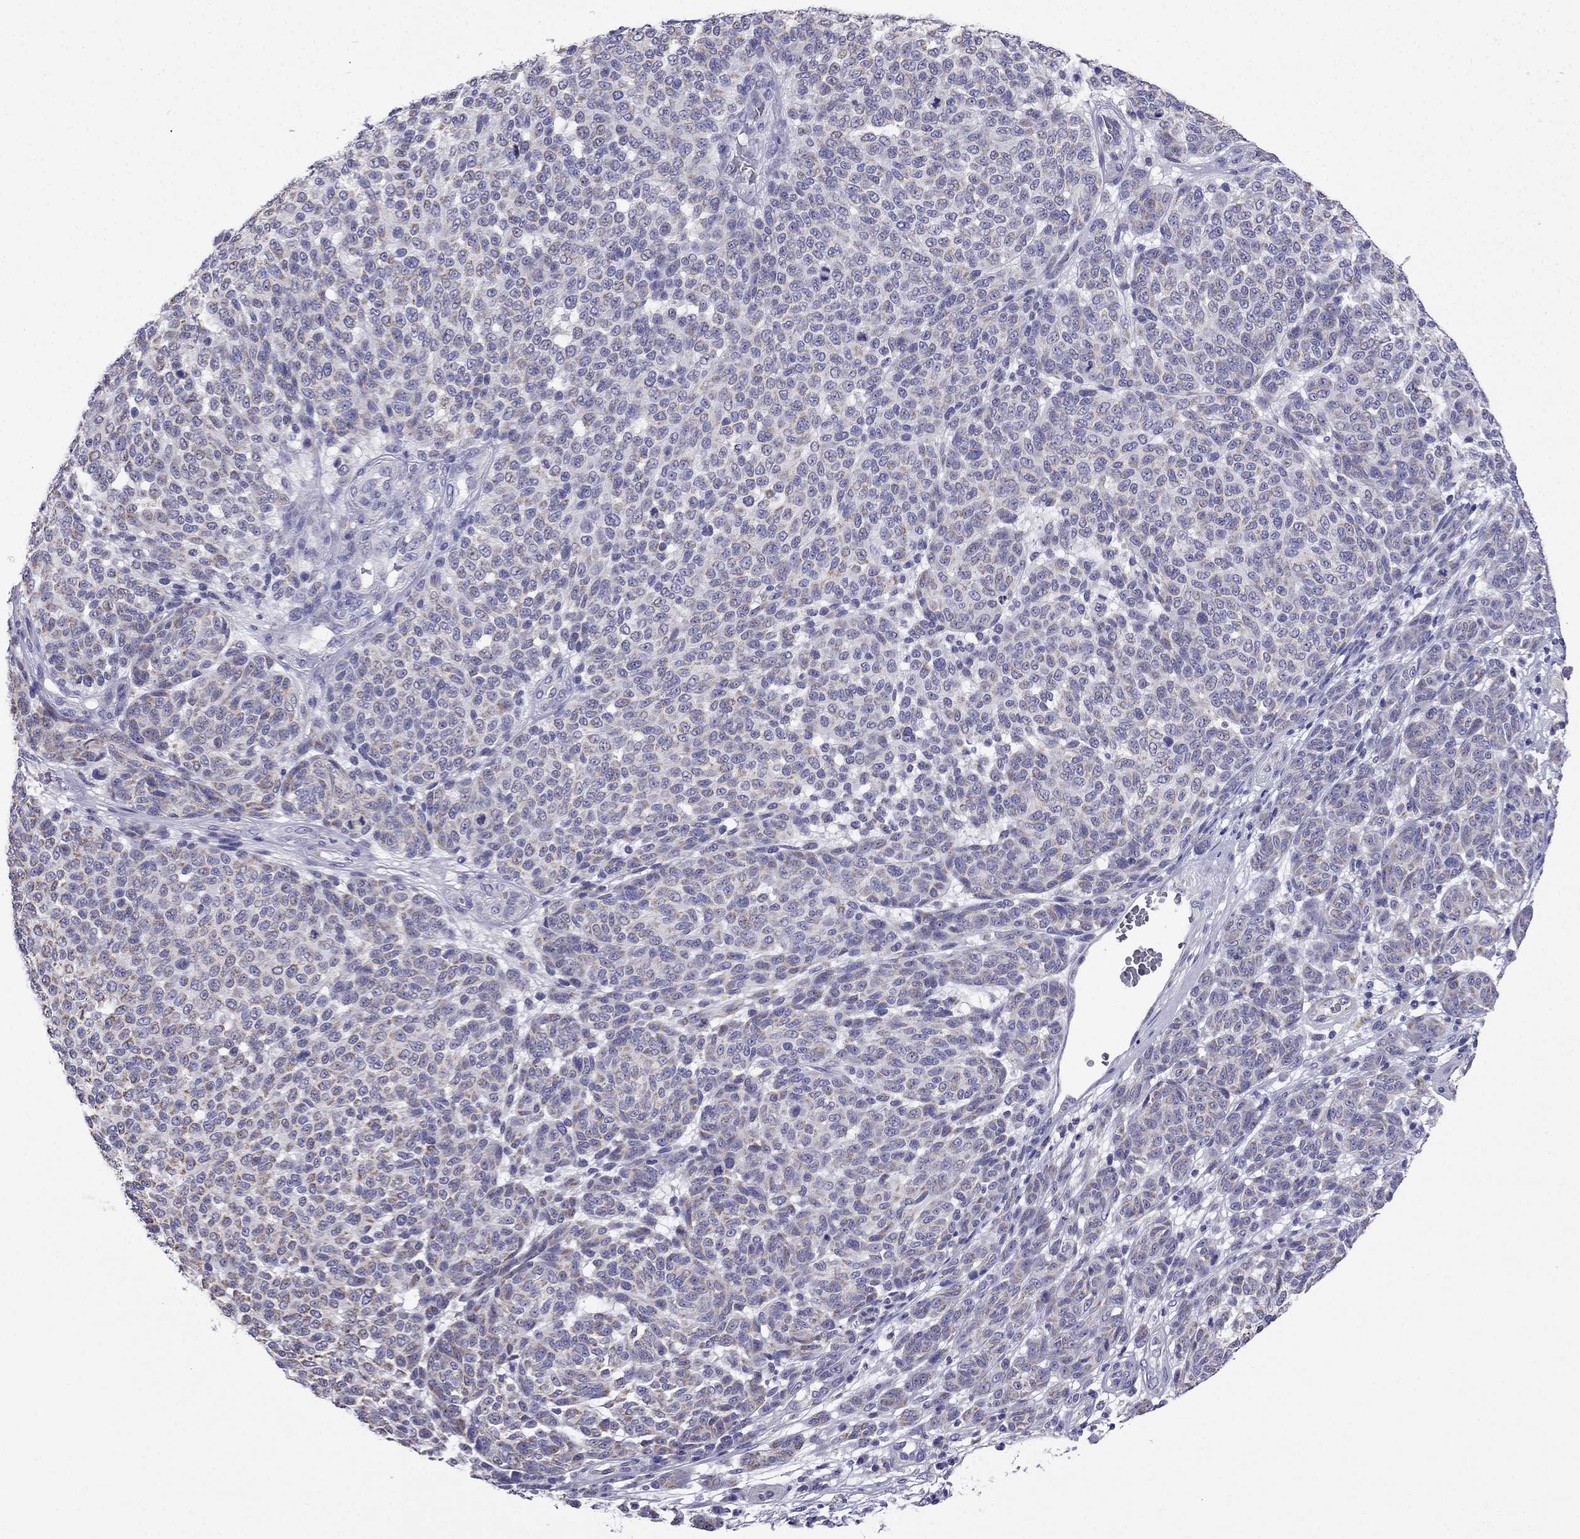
{"staining": {"intensity": "weak", "quantity": ">75%", "location": "cytoplasmic/membranous"}, "tissue": "melanoma", "cell_type": "Tumor cells", "image_type": "cancer", "snomed": [{"axis": "morphology", "description": "Malignant melanoma, NOS"}, {"axis": "topography", "description": "Skin"}], "caption": "Human melanoma stained with a brown dye reveals weak cytoplasmic/membranous positive staining in about >75% of tumor cells.", "gene": "DSC1", "patient": {"sex": "male", "age": 59}}